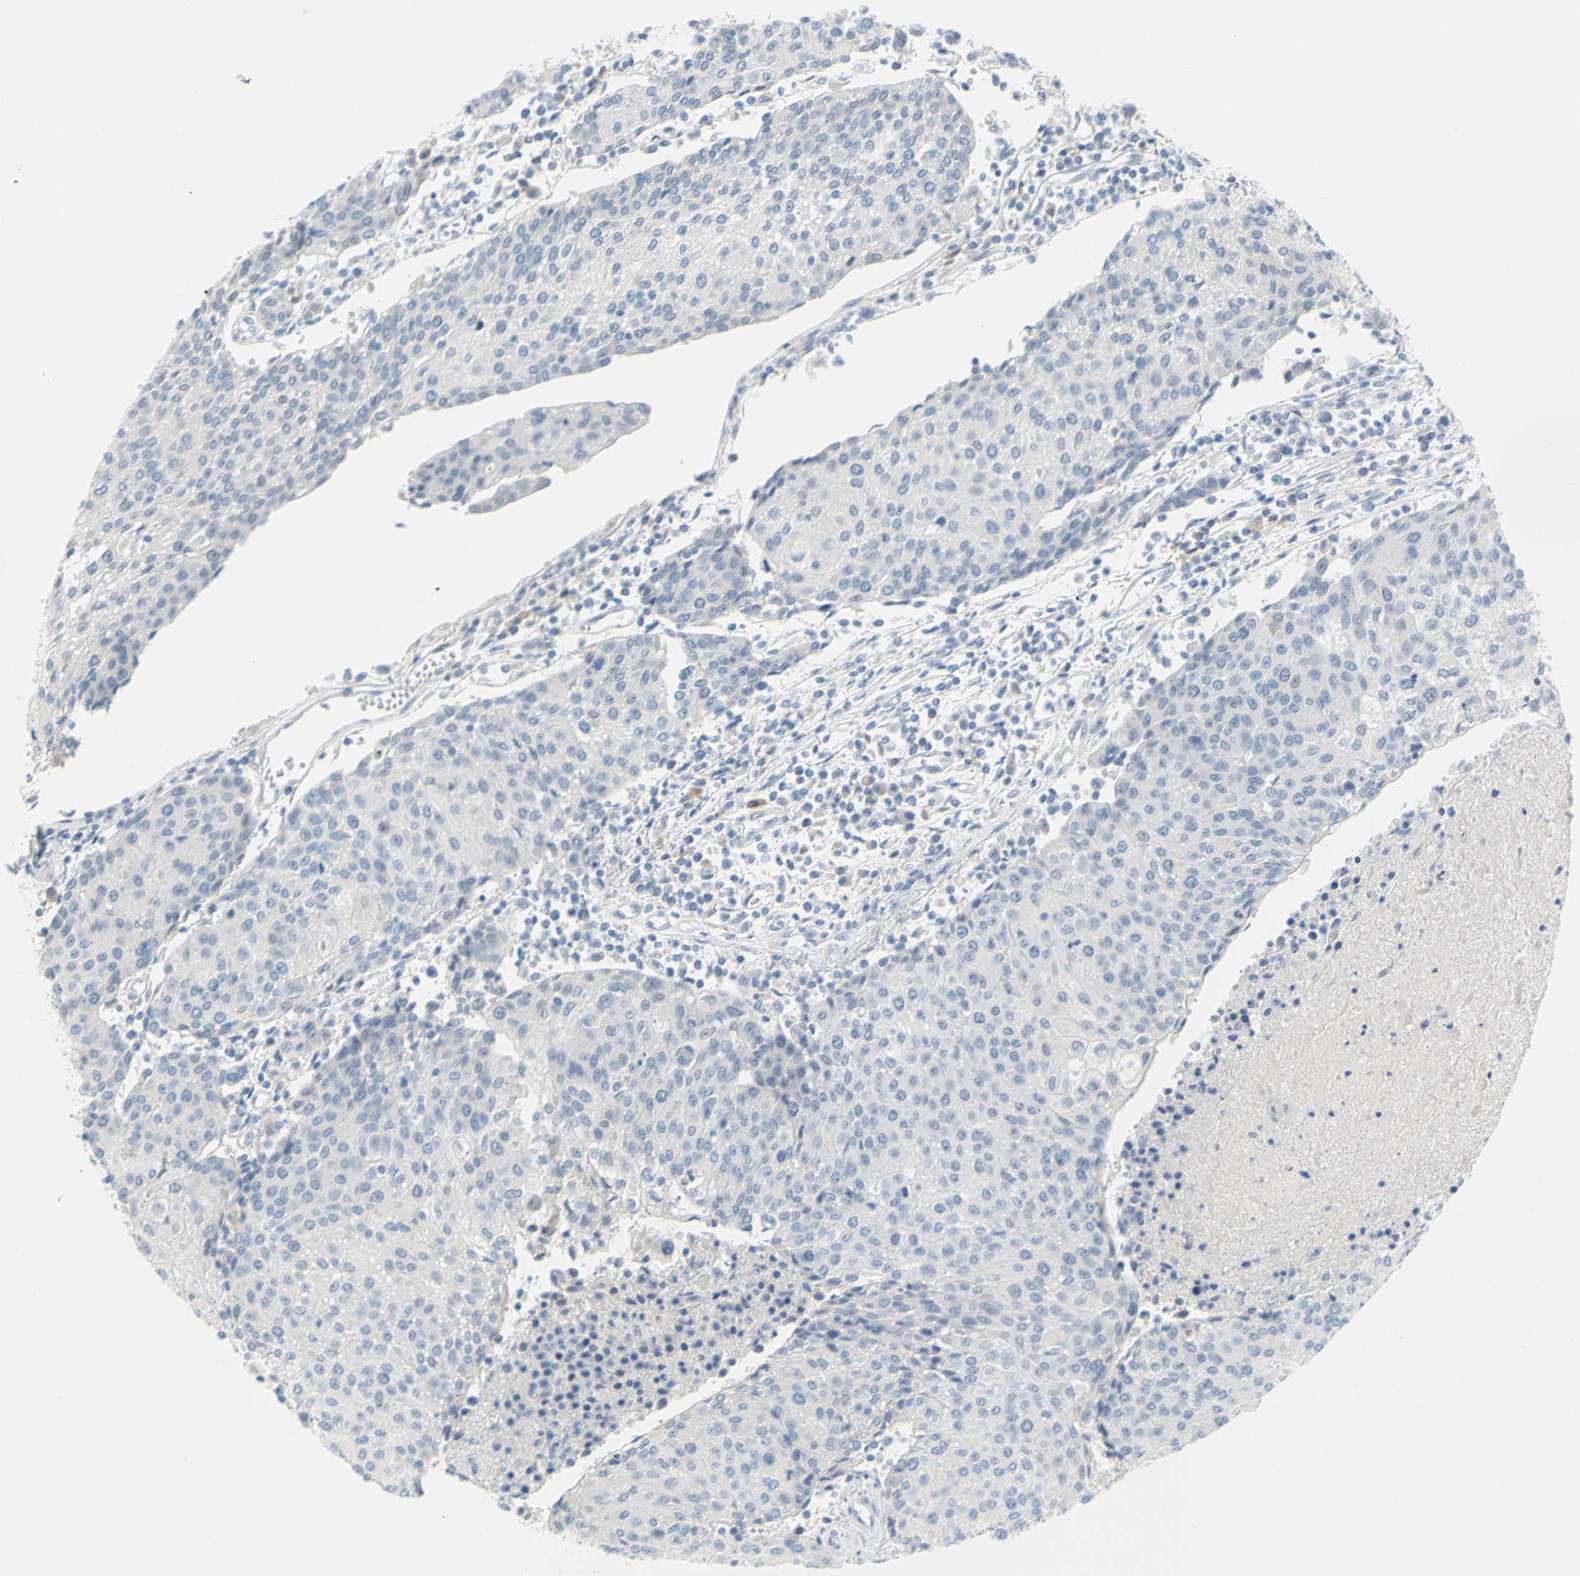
{"staining": {"intensity": "negative", "quantity": "none", "location": "none"}, "tissue": "urothelial cancer", "cell_type": "Tumor cells", "image_type": "cancer", "snomed": [{"axis": "morphology", "description": "Urothelial carcinoma, High grade"}, {"axis": "topography", "description": "Urinary bladder"}], "caption": "The photomicrograph displays no significant expression in tumor cells of high-grade urothelial carcinoma.", "gene": "DCT", "patient": {"sex": "female", "age": 85}}